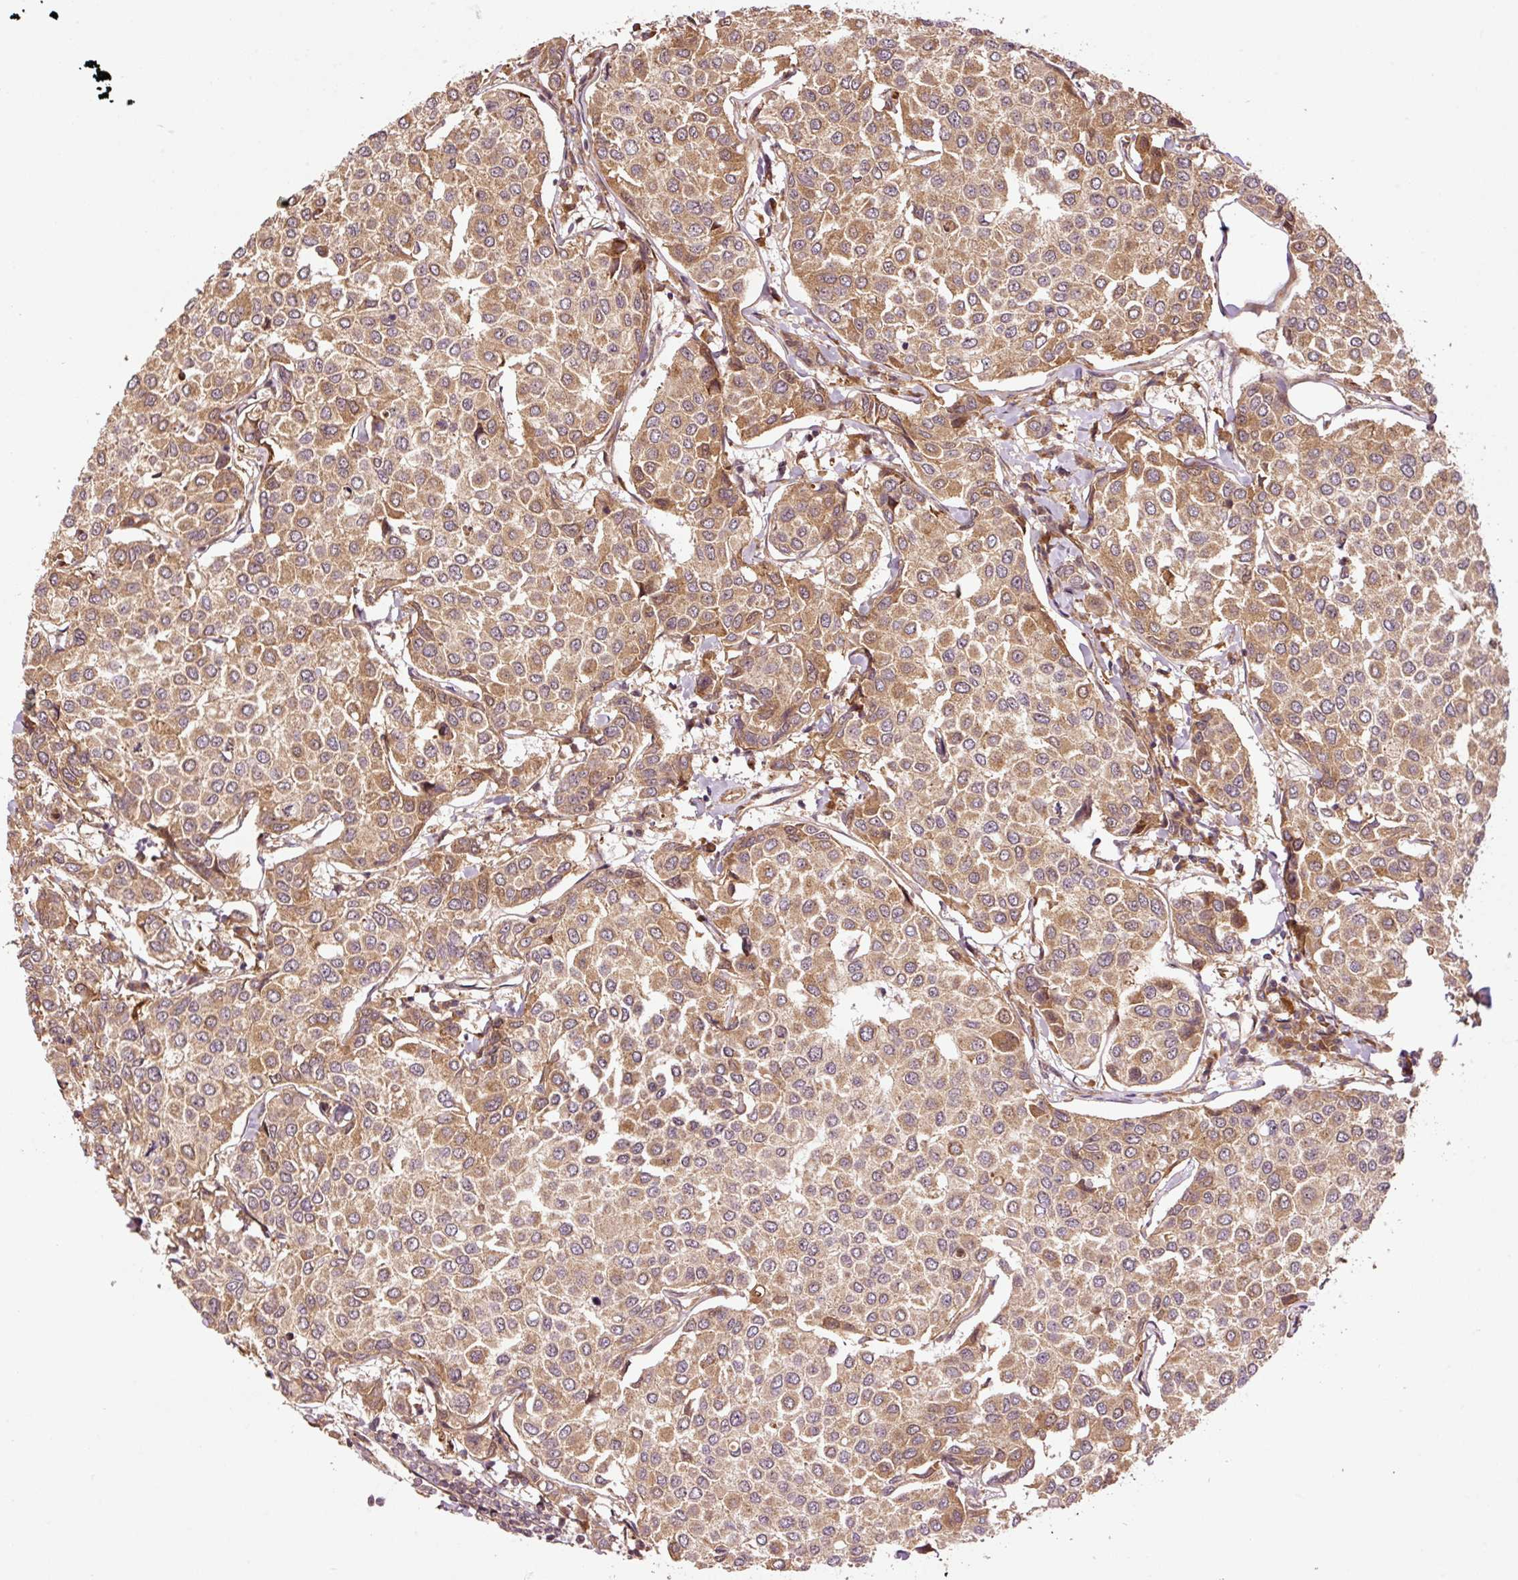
{"staining": {"intensity": "moderate", "quantity": ">75%", "location": "cytoplasmic/membranous"}, "tissue": "breast cancer", "cell_type": "Tumor cells", "image_type": "cancer", "snomed": [{"axis": "morphology", "description": "Duct carcinoma"}, {"axis": "topography", "description": "Breast"}], "caption": "Moderate cytoplasmic/membranous staining is identified in approximately >75% of tumor cells in breast infiltrating ductal carcinoma.", "gene": "OXER1", "patient": {"sex": "female", "age": 55}}